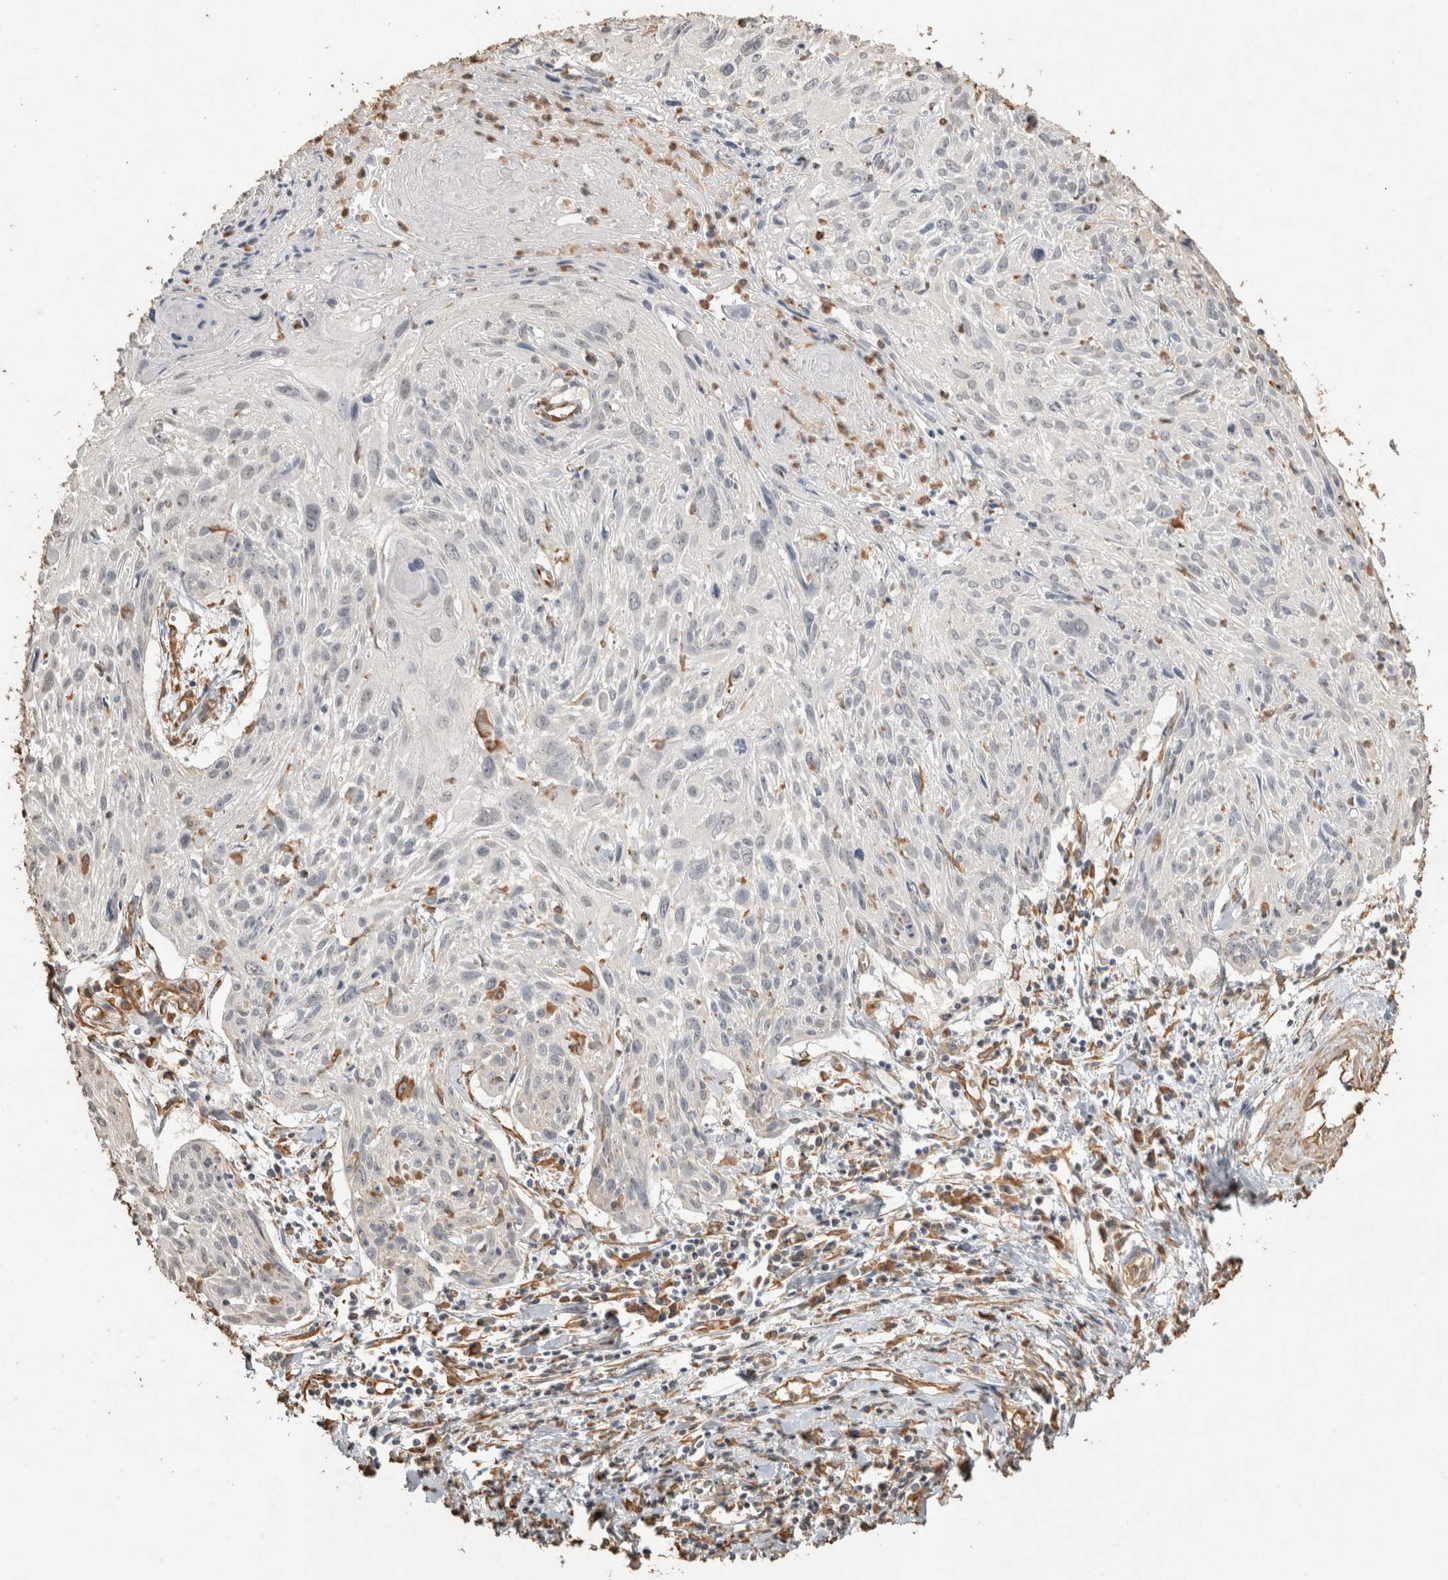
{"staining": {"intensity": "negative", "quantity": "none", "location": "none"}, "tissue": "cervical cancer", "cell_type": "Tumor cells", "image_type": "cancer", "snomed": [{"axis": "morphology", "description": "Squamous cell carcinoma, NOS"}, {"axis": "topography", "description": "Cervix"}], "caption": "This is a photomicrograph of immunohistochemistry (IHC) staining of cervical cancer (squamous cell carcinoma), which shows no staining in tumor cells.", "gene": "REPS2", "patient": {"sex": "female", "age": 51}}